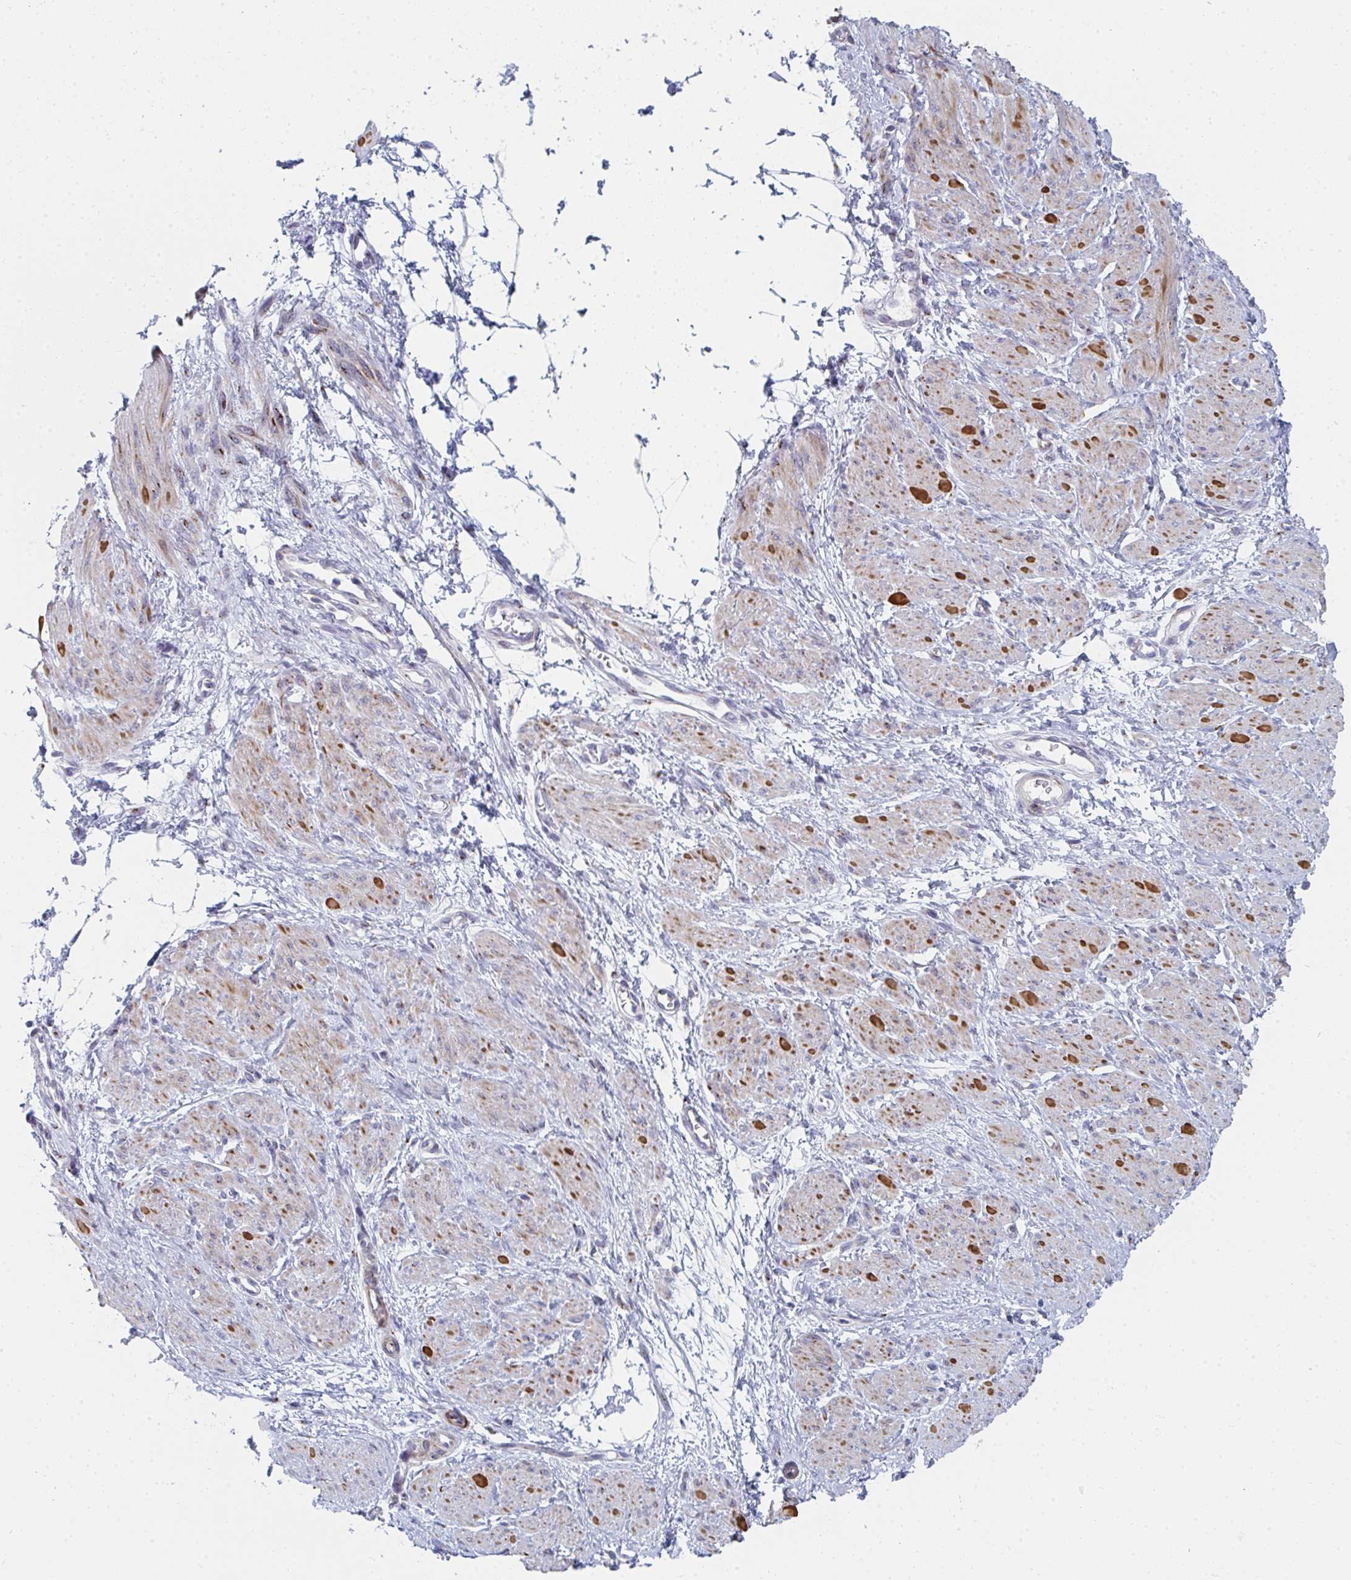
{"staining": {"intensity": "moderate", "quantity": ">75%", "location": "cytoplasmic/membranous"}, "tissue": "smooth muscle", "cell_type": "Smooth muscle cells", "image_type": "normal", "snomed": [{"axis": "morphology", "description": "Normal tissue, NOS"}, {"axis": "topography", "description": "Smooth muscle"}, {"axis": "topography", "description": "Uterus"}], "caption": "Immunohistochemistry photomicrograph of benign smooth muscle: human smooth muscle stained using immunohistochemistry displays medium levels of moderate protein expression localized specifically in the cytoplasmic/membranous of smooth muscle cells, appearing as a cytoplasmic/membranous brown color.", "gene": "PSMG1", "patient": {"sex": "female", "age": 39}}